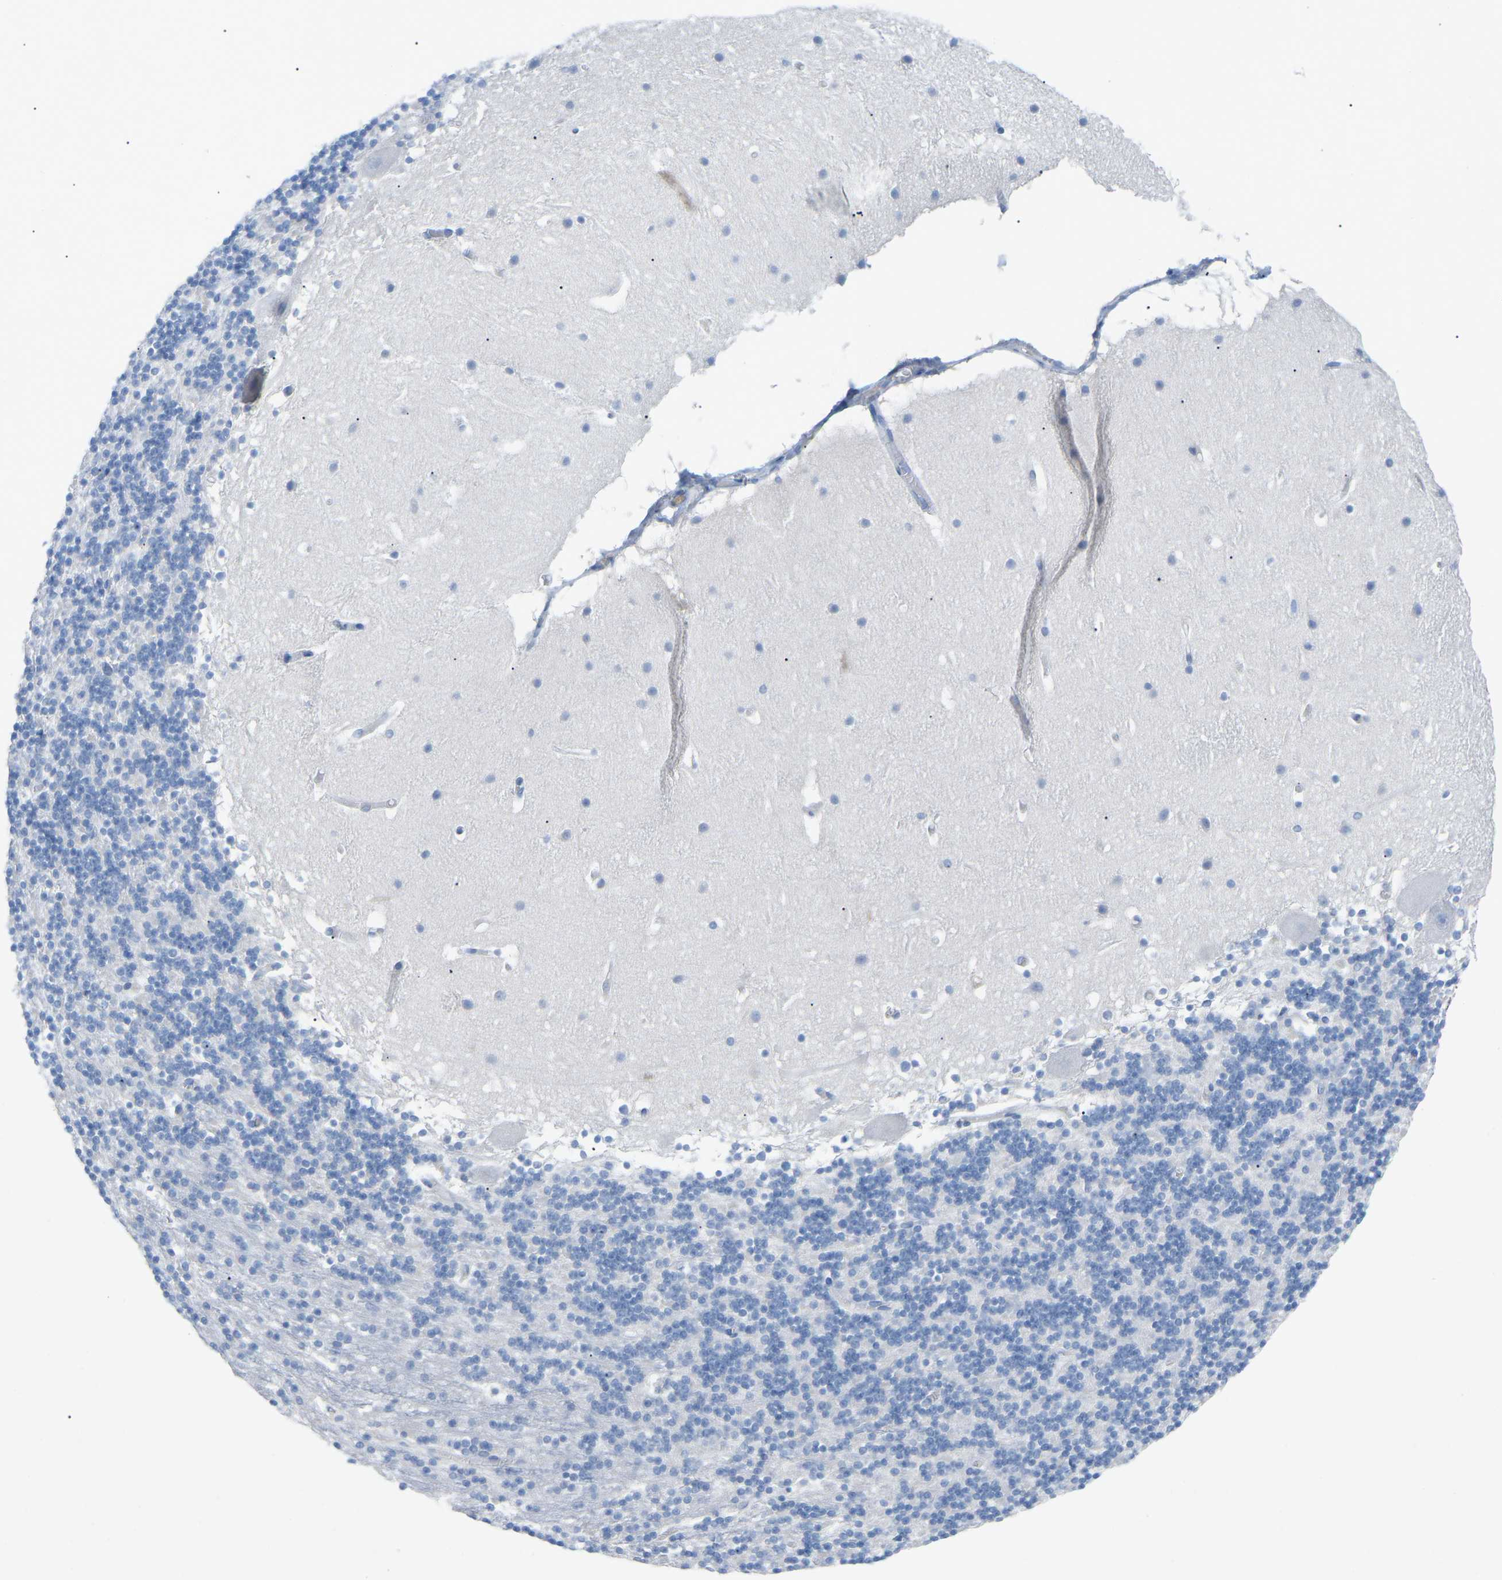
{"staining": {"intensity": "negative", "quantity": "none", "location": "none"}, "tissue": "cerebellum", "cell_type": "Cells in granular layer", "image_type": "normal", "snomed": [{"axis": "morphology", "description": "Normal tissue, NOS"}, {"axis": "topography", "description": "Cerebellum"}], "caption": "Protein analysis of normal cerebellum reveals no significant positivity in cells in granular layer. (DAB IHC, high magnification).", "gene": "HBG2", "patient": {"sex": "male", "age": 45}}